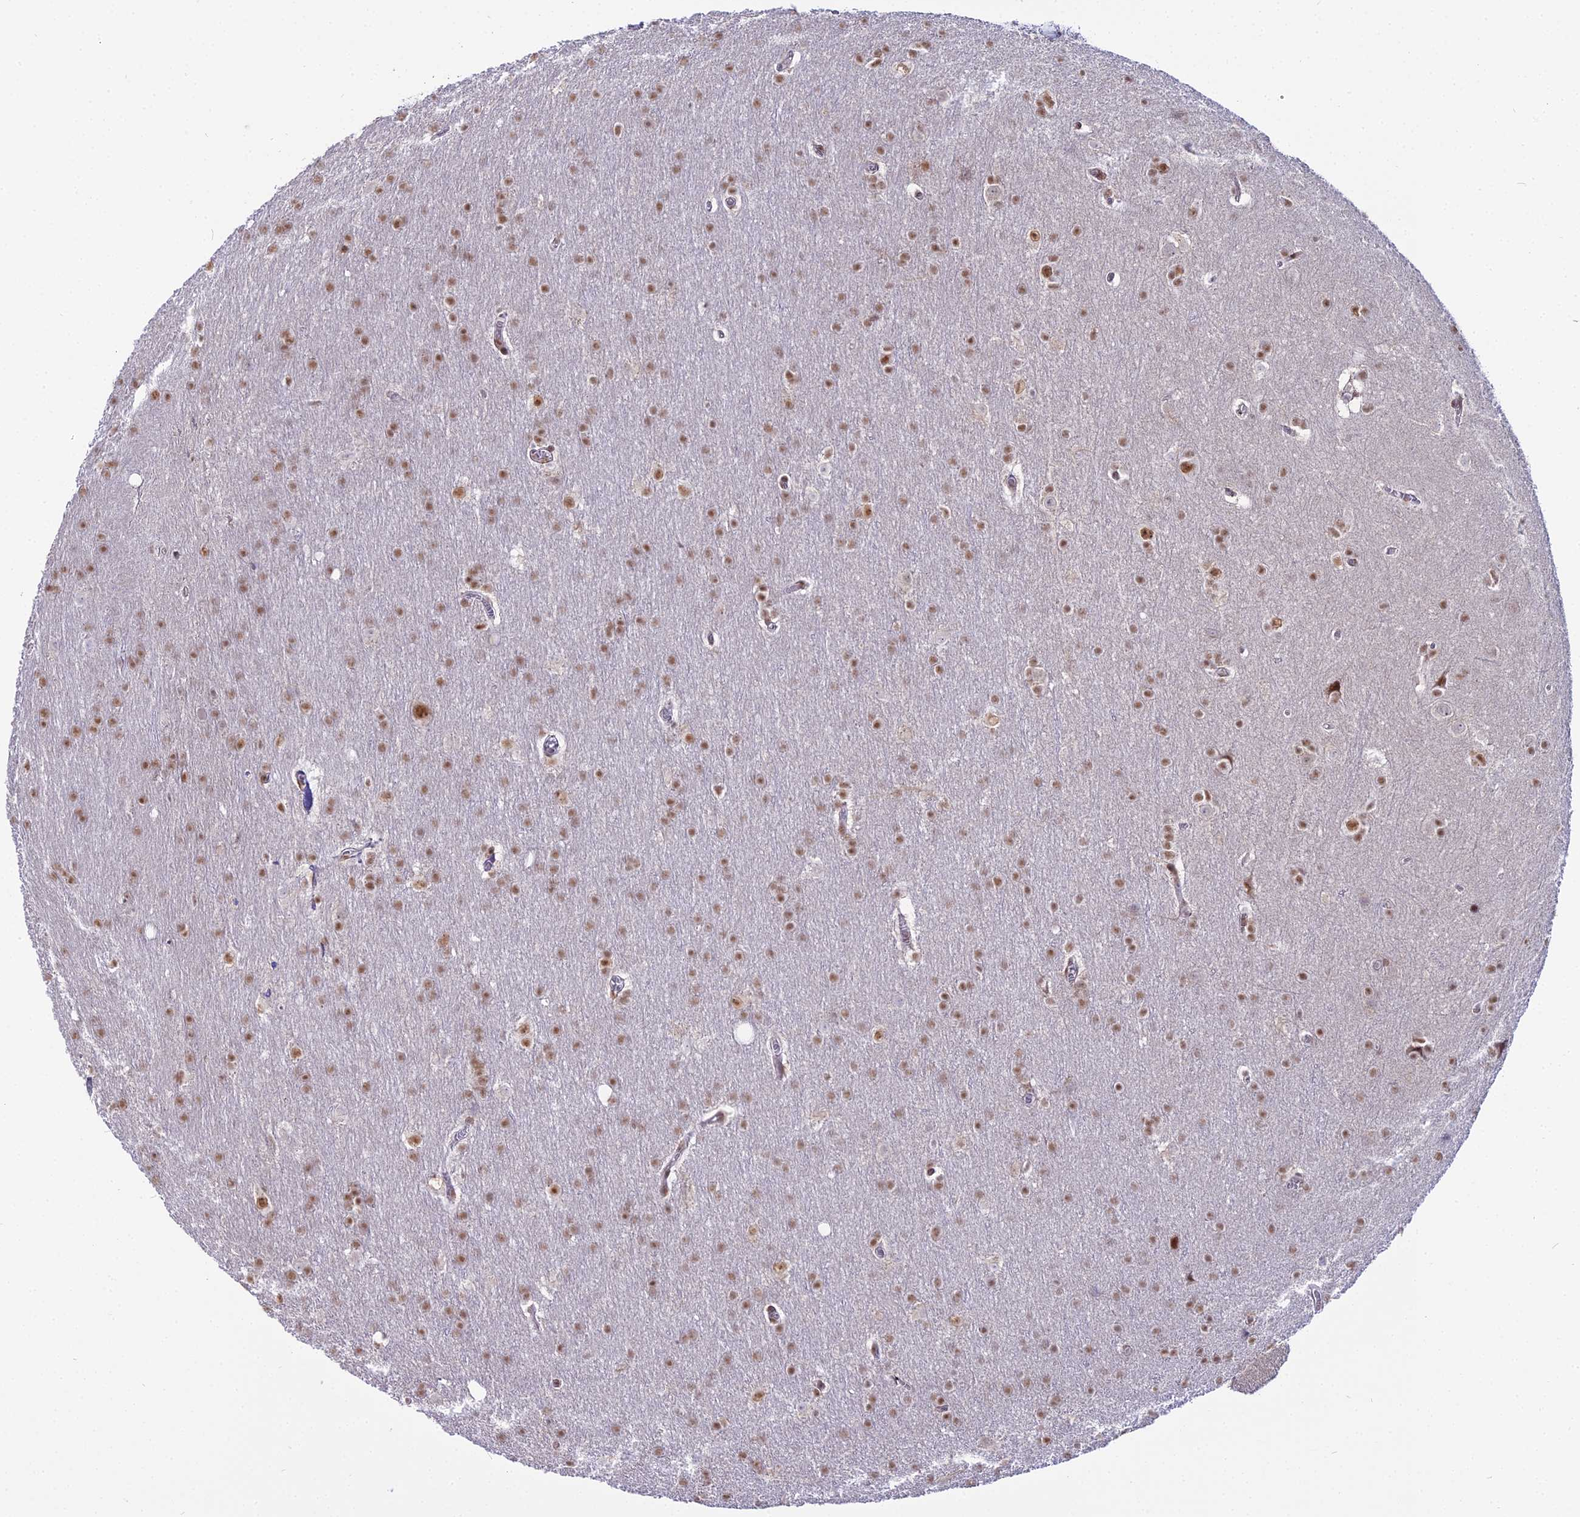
{"staining": {"intensity": "moderate", "quantity": ">75%", "location": "nuclear"}, "tissue": "glioma", "cell_type": "Tumor cells", "image_type": "cancer", "snomed": [{"axis": "morphology", "description": "Glioma, malignant, Low grade"}, {"axis": "topography", "description": "Brain"}], "caption": "Glioma stained with a protein marker displays moderate staining in tumor cells.", "gene": "RBM12", "patient": {"sex": "female", "age": 32}}